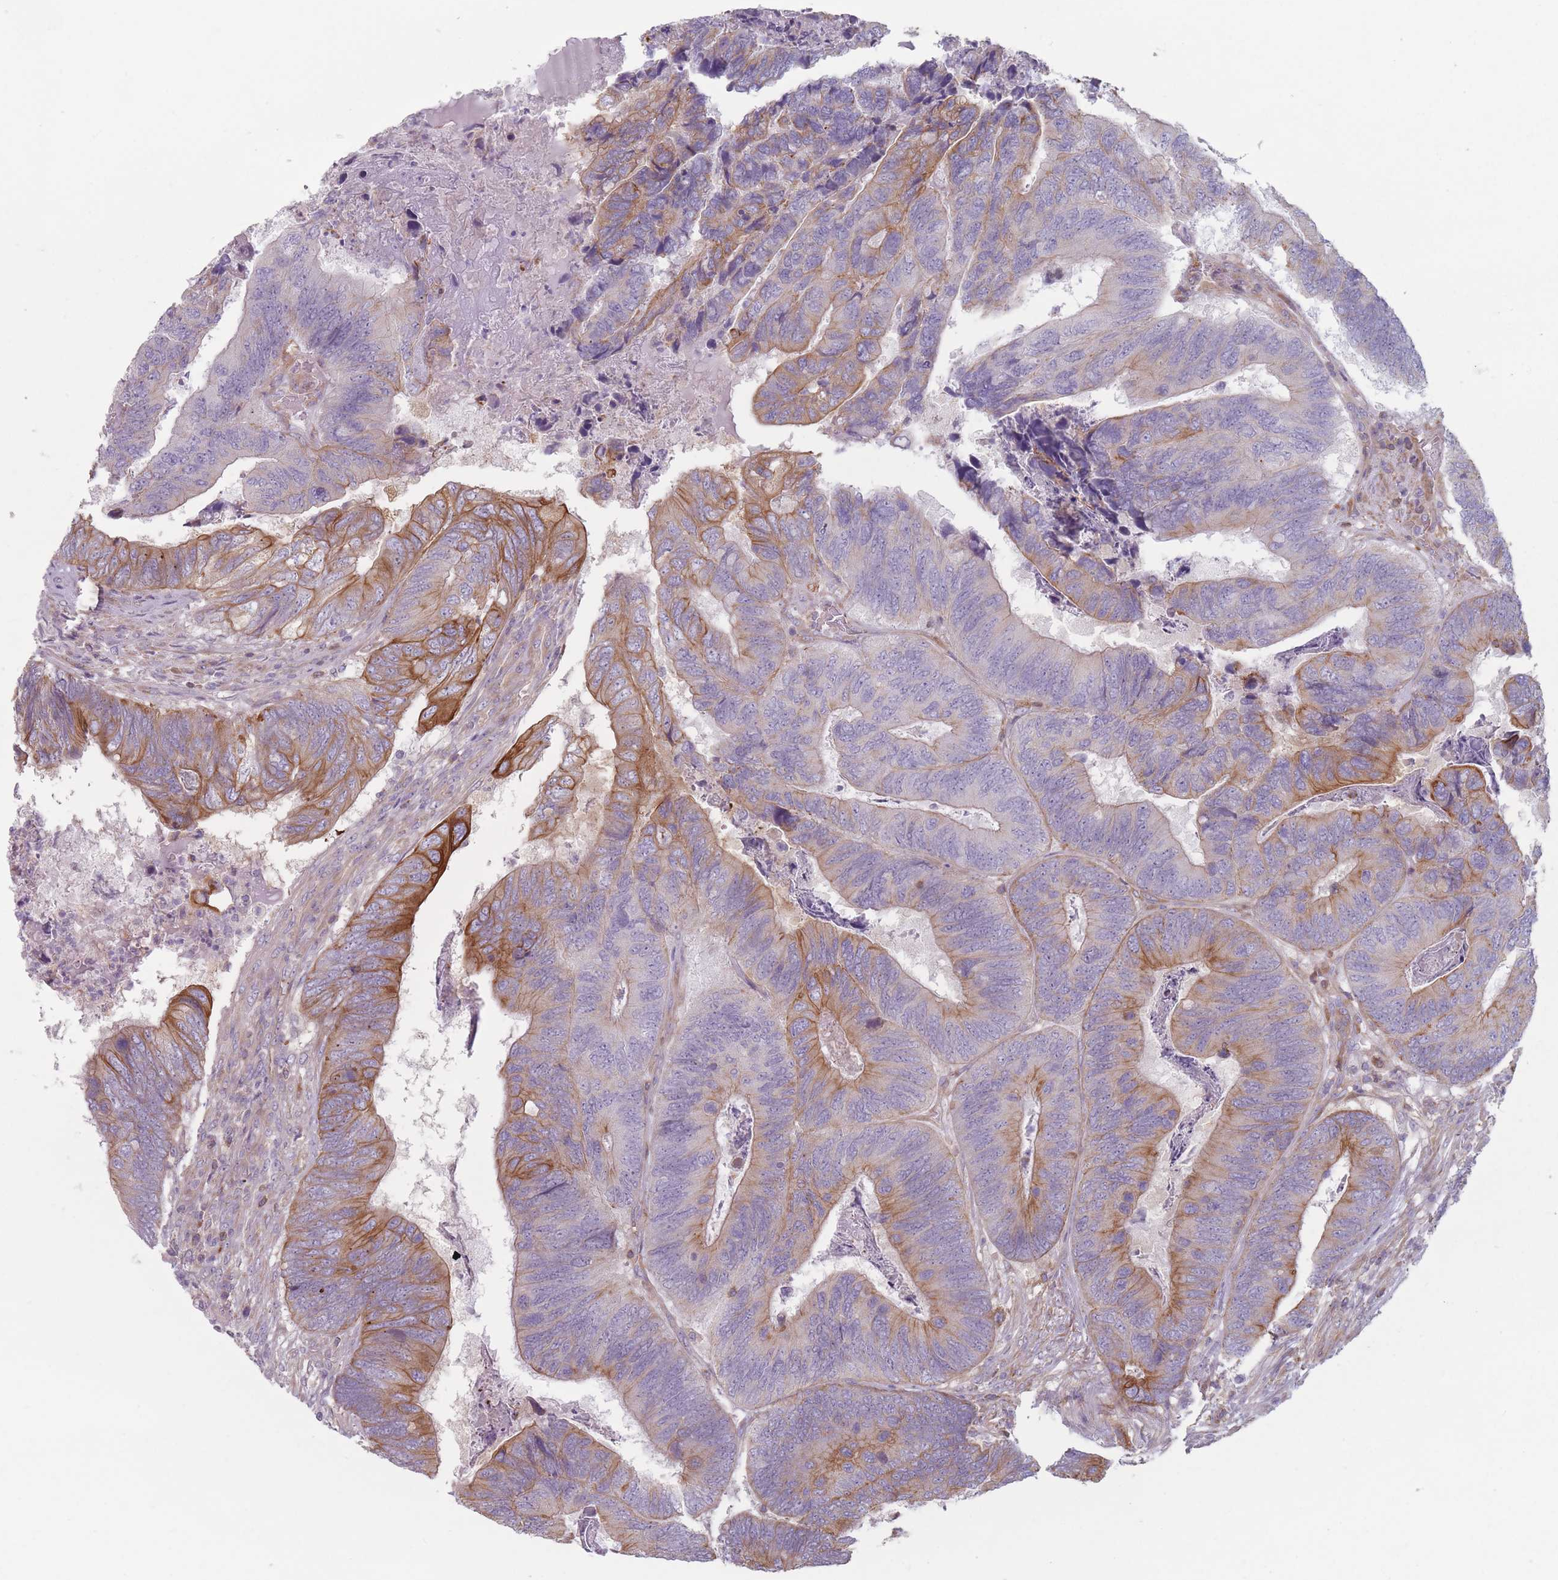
{"staining": {"intensity": "strong", "quantity": "25%-75%", "location": "cytoplasmic/membranous"}, "tissue": "colorectal cancer", "cell_type": "Tumor cells", "image_type": "cancer", "snomed": [{"axis": "morphology", "description": "Adenocarcinoma, NOS"}, {"axis": "topography", "description": "Colon"}], "caption": "Tumor cells show strong cytoplasmic/membranous staining in approximately 25%-75% of cells in colorectal cancer.", "gene": "HSBP1L1", "patient": {"sex": "female", "age": 67}}